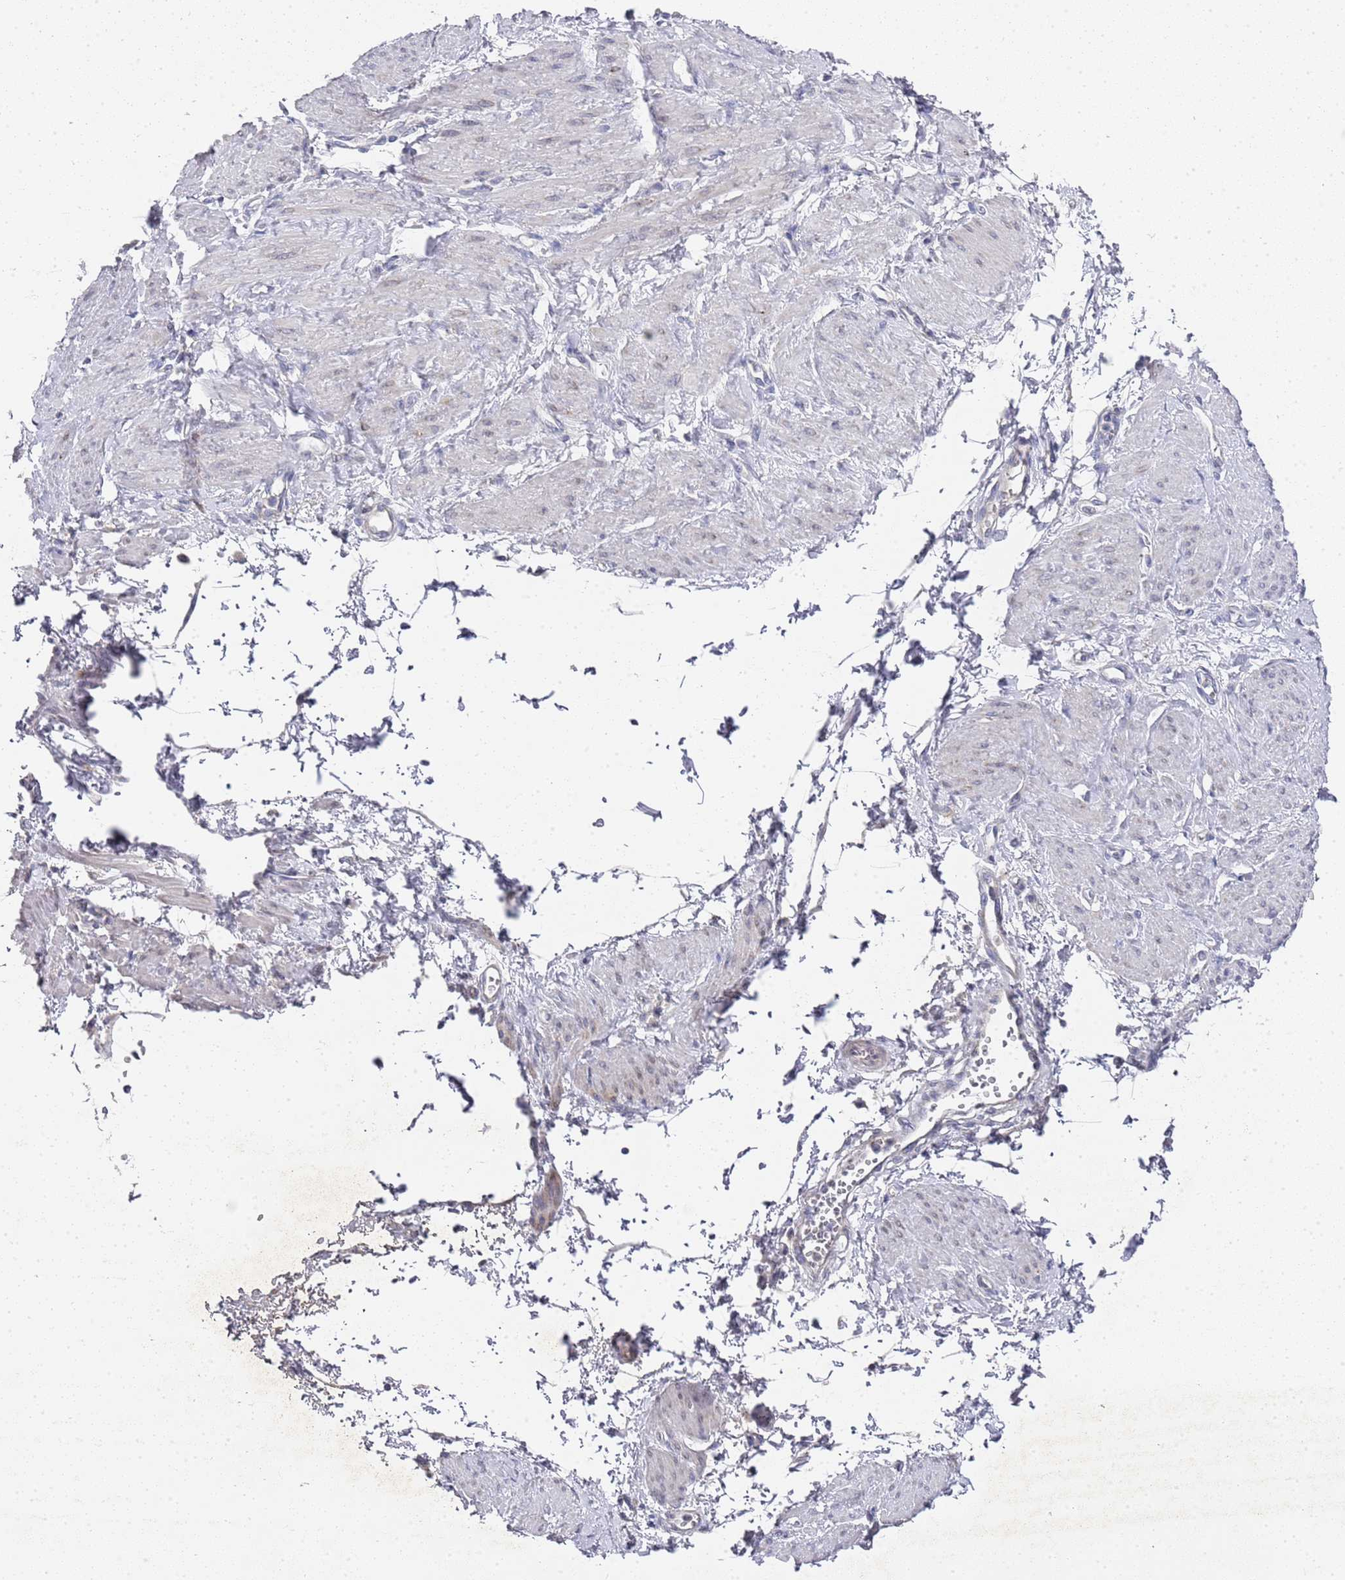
{"staining": {"intensity": "negative", "quantity": "none", "location": "none"}, "tissue": "smooth muscle", "cell_type": "Smooth muscle cells", "image_type": "normal", "snomed": [{"axis": "morphology", "description": "Normal tissue, NOS"}, {"axis": "topography", "description": "Smooth muscle"}, {"axis": "topography", "description": "Uterus"}], "caption": "There is no significant positivity in smooth muscle cells of smooth muscle. The staining was performed using DAB (3,3'-diaminobenzidine) to visualize the protein expression in brown, while the nuclei were stained in blue with hematoxylin (Magnification: 20x).", "gene": "NPEPPS", "patient": {"sex": "female", "age": 39}}